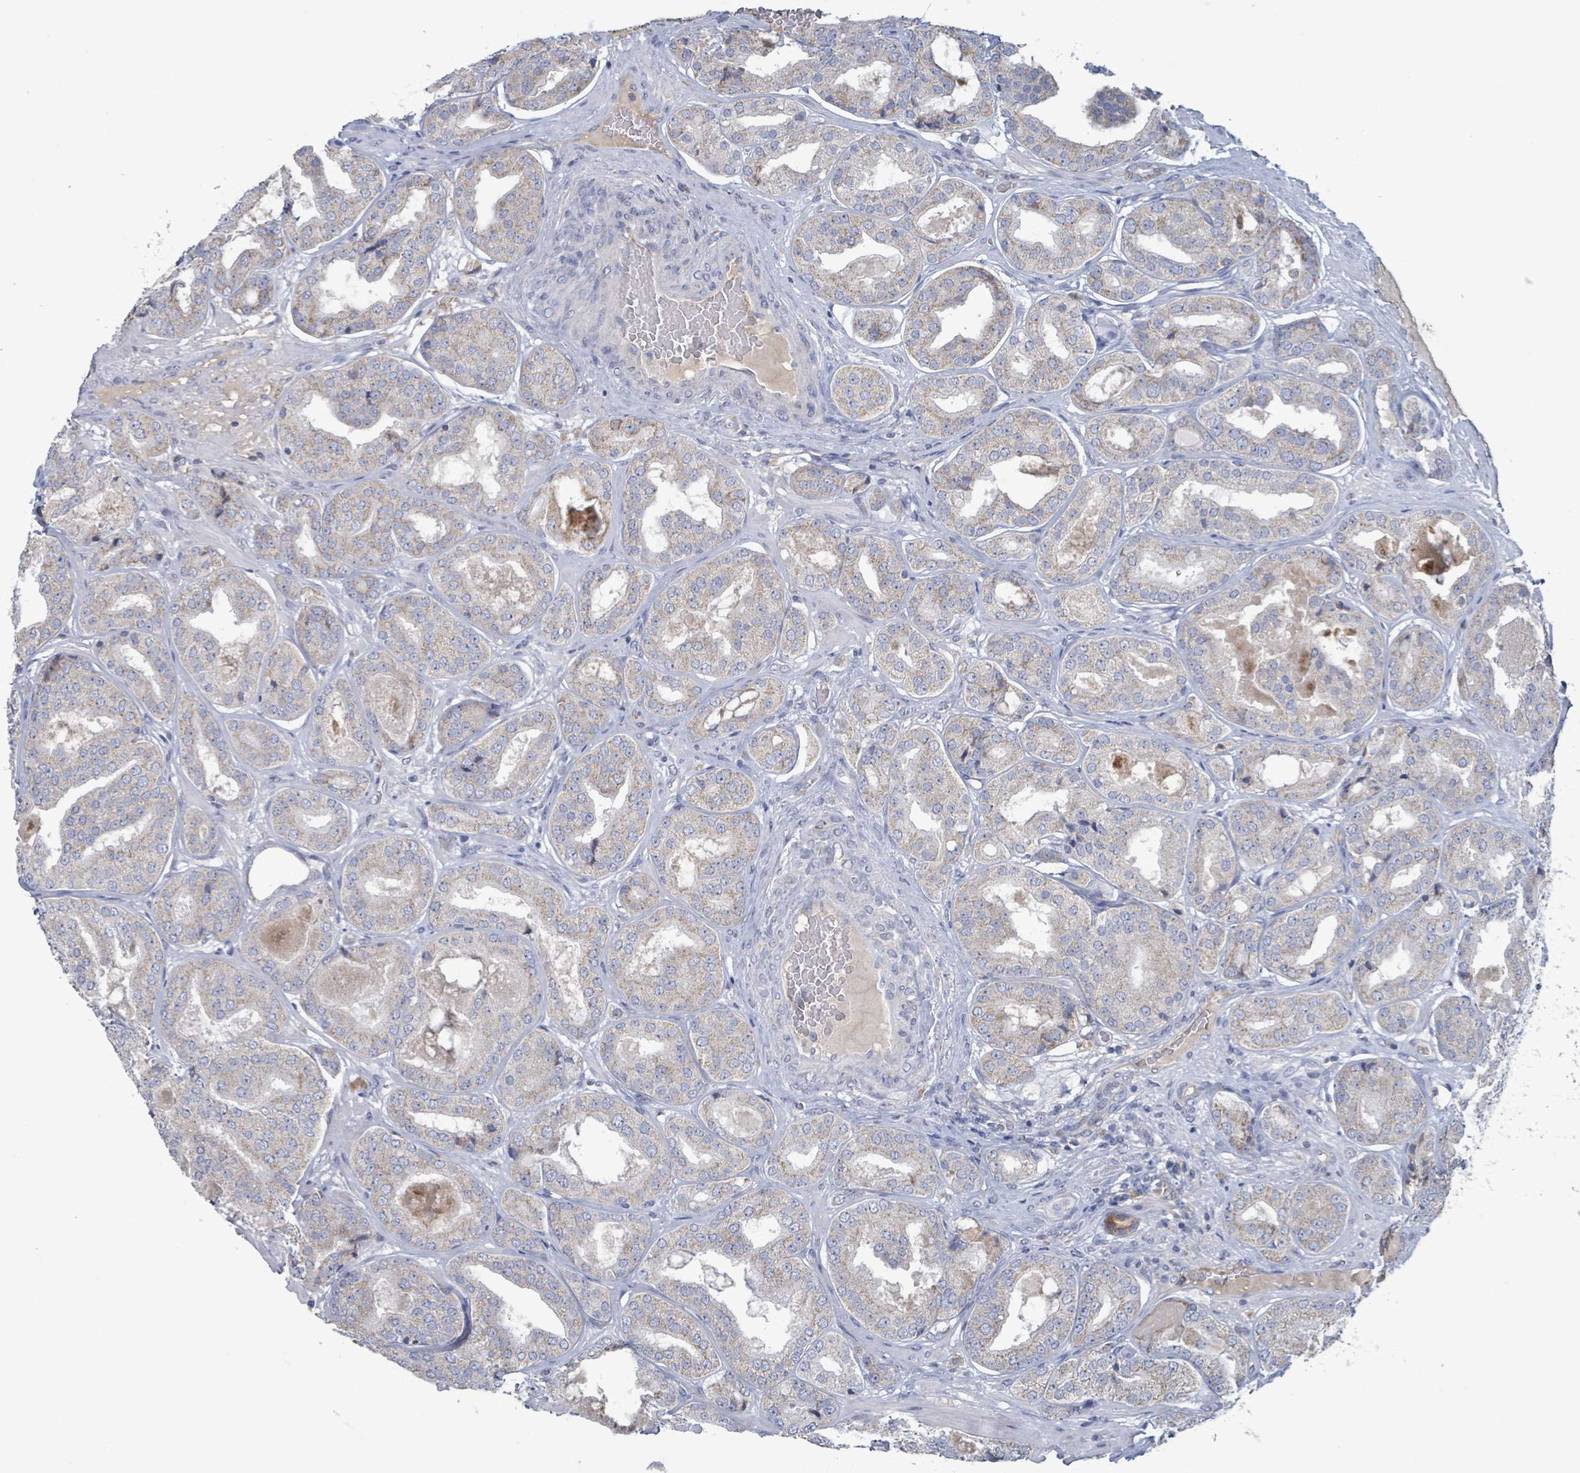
{"staining": {"intensity": "weak", "quantity": "25%-75%", "location": "cytoplasmic/membranous"}, "tissue": "prostate cancer", "cell_type": "Tumor cells", "image_type": "cancer", "snomed": [{"axis": "morphology", "description": "Adenocarcinoma, High grade"}, {"axis": "topography", "description": "Prostate"}], "caption": "Tumor cells exhibit low levels of weak cytoplasmic/membranous staining in about 25%-75% of cells in human high-grade adenocarcinoma (prostate).", "gene": "AKR1C4", "patient": {"sex": "male", "age": 63}}